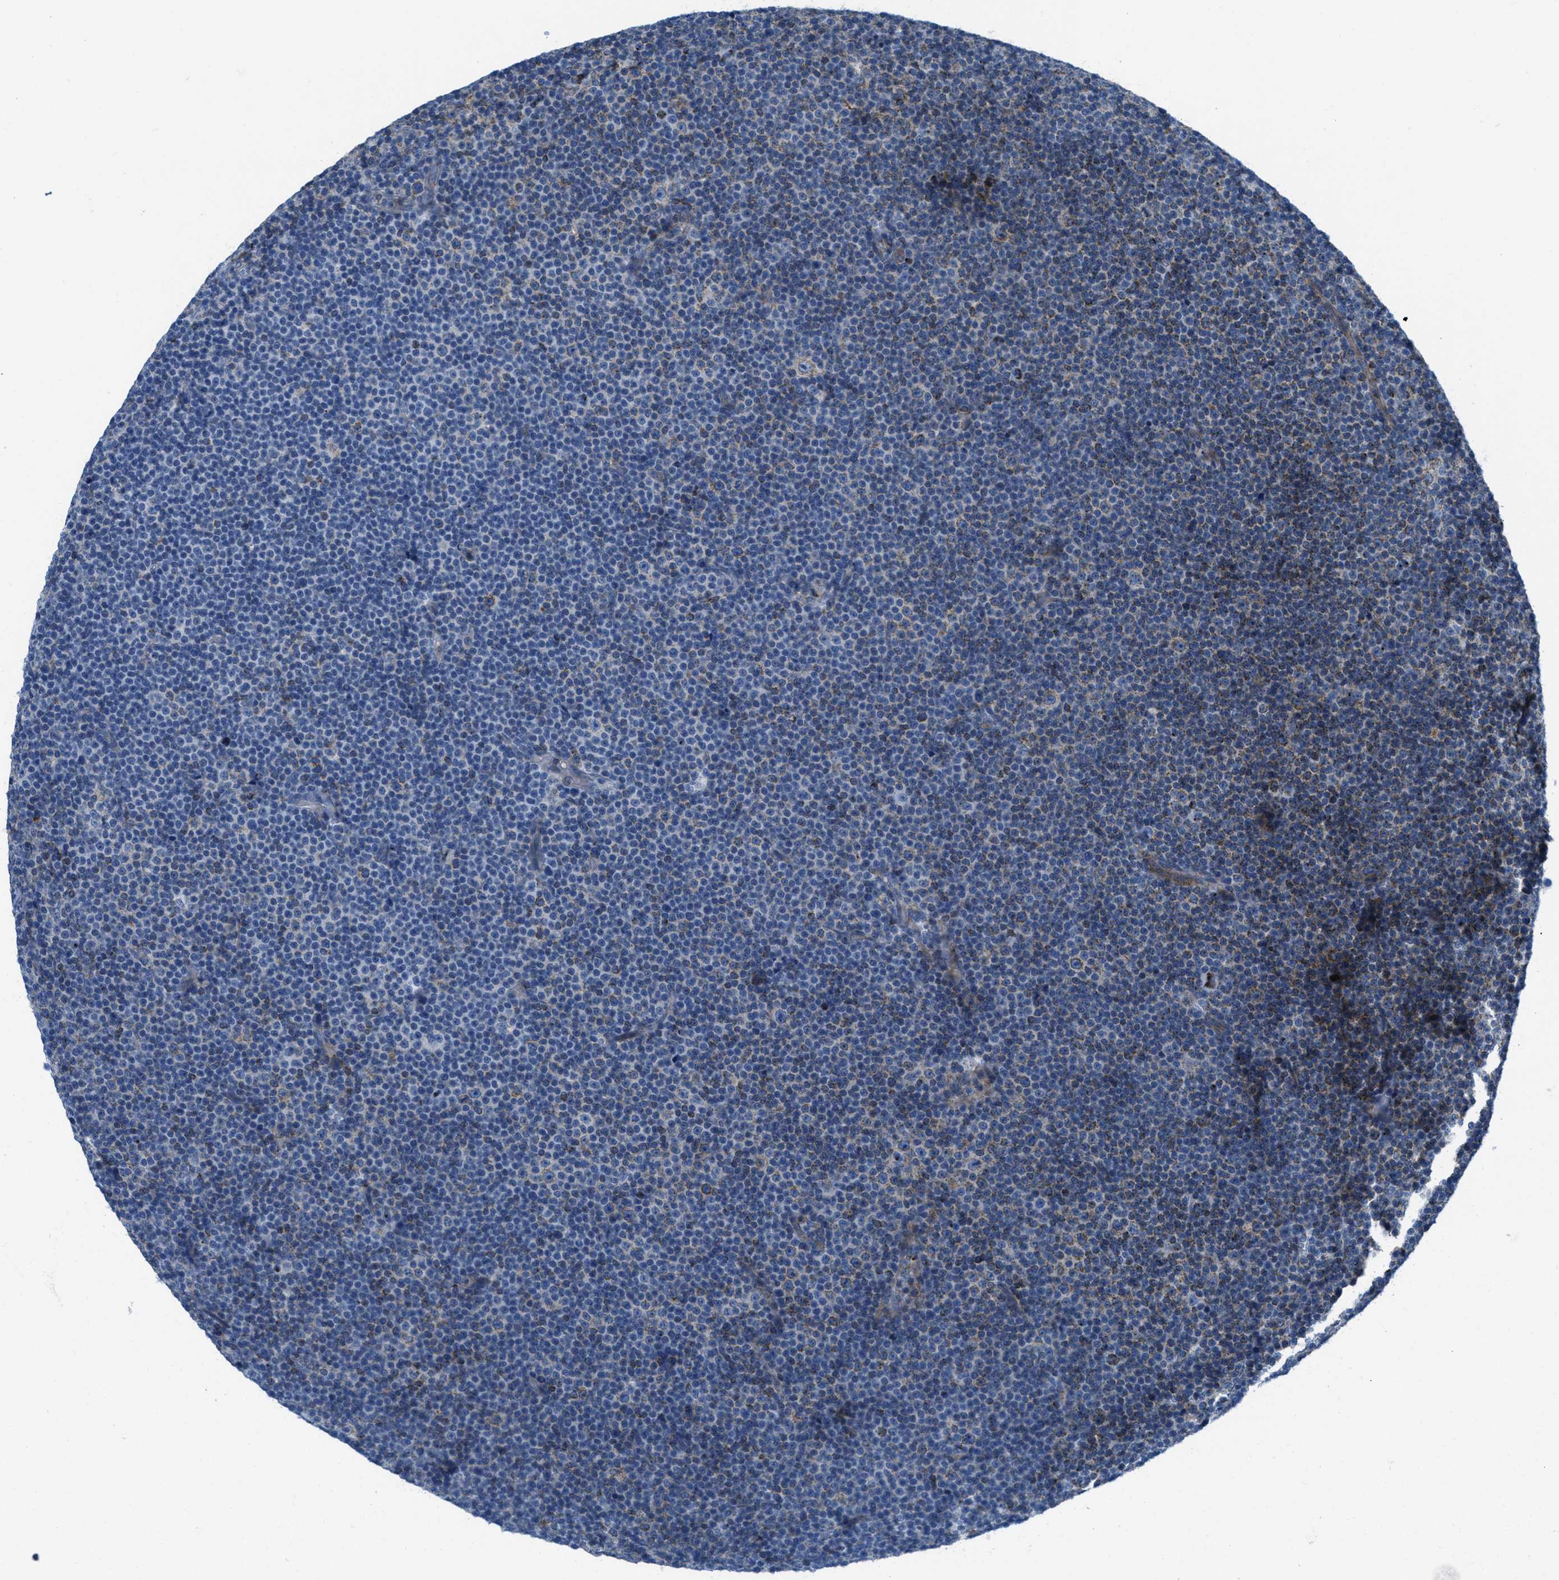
{"staining": {"intensity": "weak", "quantity": "25%-75%", "location": "cytoplasmic/membranous"}, "tissue": "lymphoma", "cell_type": "Tumor cells", "image_type": "cancer", "snomed": [{"axis": "morphology", "description": "Malignant lymphoma, non-Hodgkin's type, Low grade"}, {"axis": "topography", "description": "Lymph node"}], "caption": "Protein analysis of lymphoma tissue displays weak cytoplasmic/membranous expression in about 25%-75% of tumor cells.", "gene": "MFSD13A", "patient": {"sex": "female", "age": 67}}